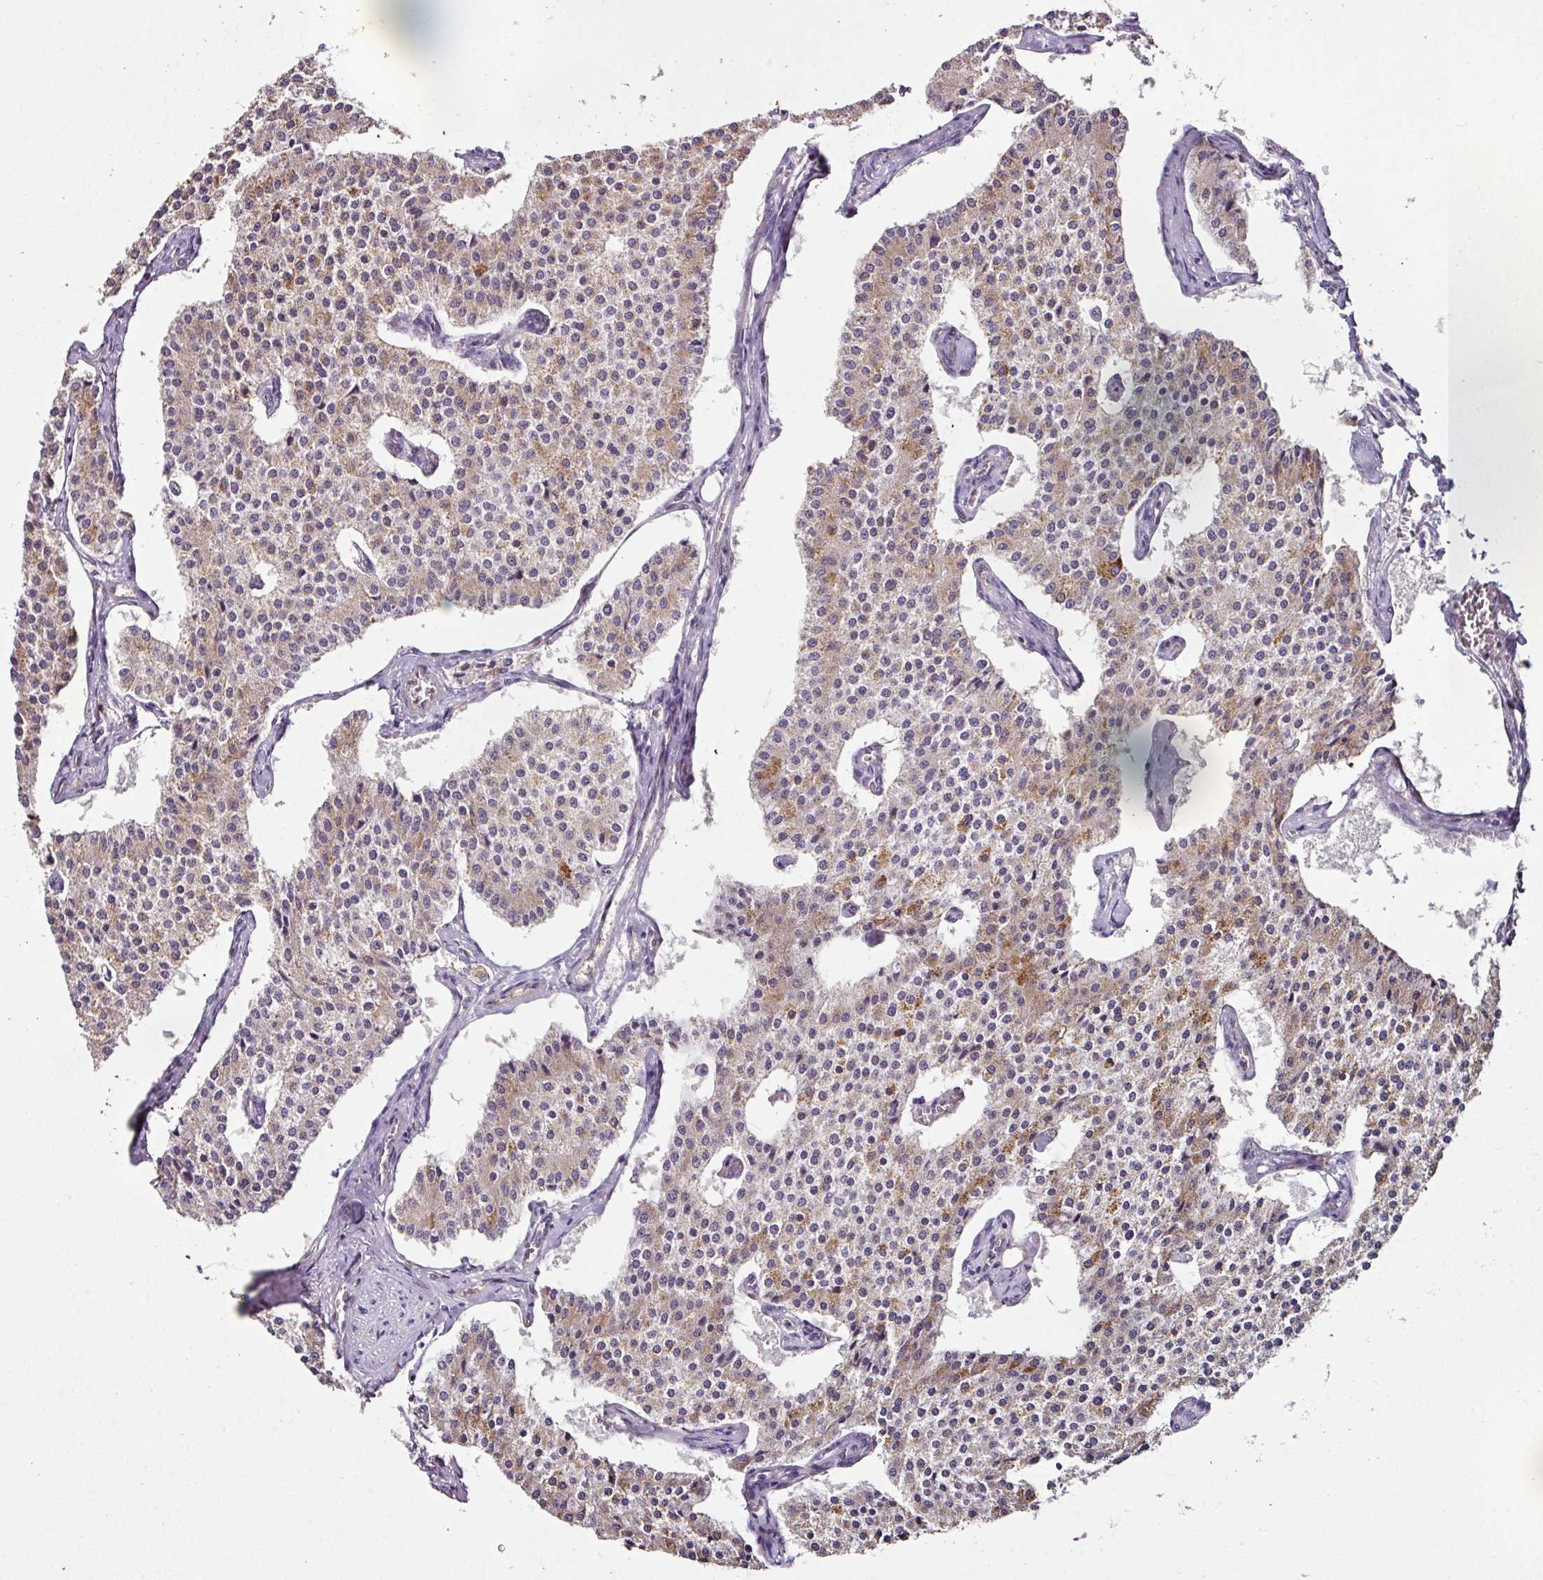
{"staining": {"intensity": "weak", "quantity": "25%-75%", "location": "cytoplasmic/membranous"}, "tissue": "carcinoid", "cell_type": "Tumor cells", "image_type": "cancer", "snomed": [{"axis": "morphology", "description": "Carcinoid, malignant, NOS"}, {"axis": "topography", "description": "Colon"}], "caption": "A micrograph of human carcinoid (malignant) stained for a protein shows weak cytoplasmic/membranous brown staining in tumor cells.", "gene": "SKIC2", "patient": {"sex": "female", "age": 52}}